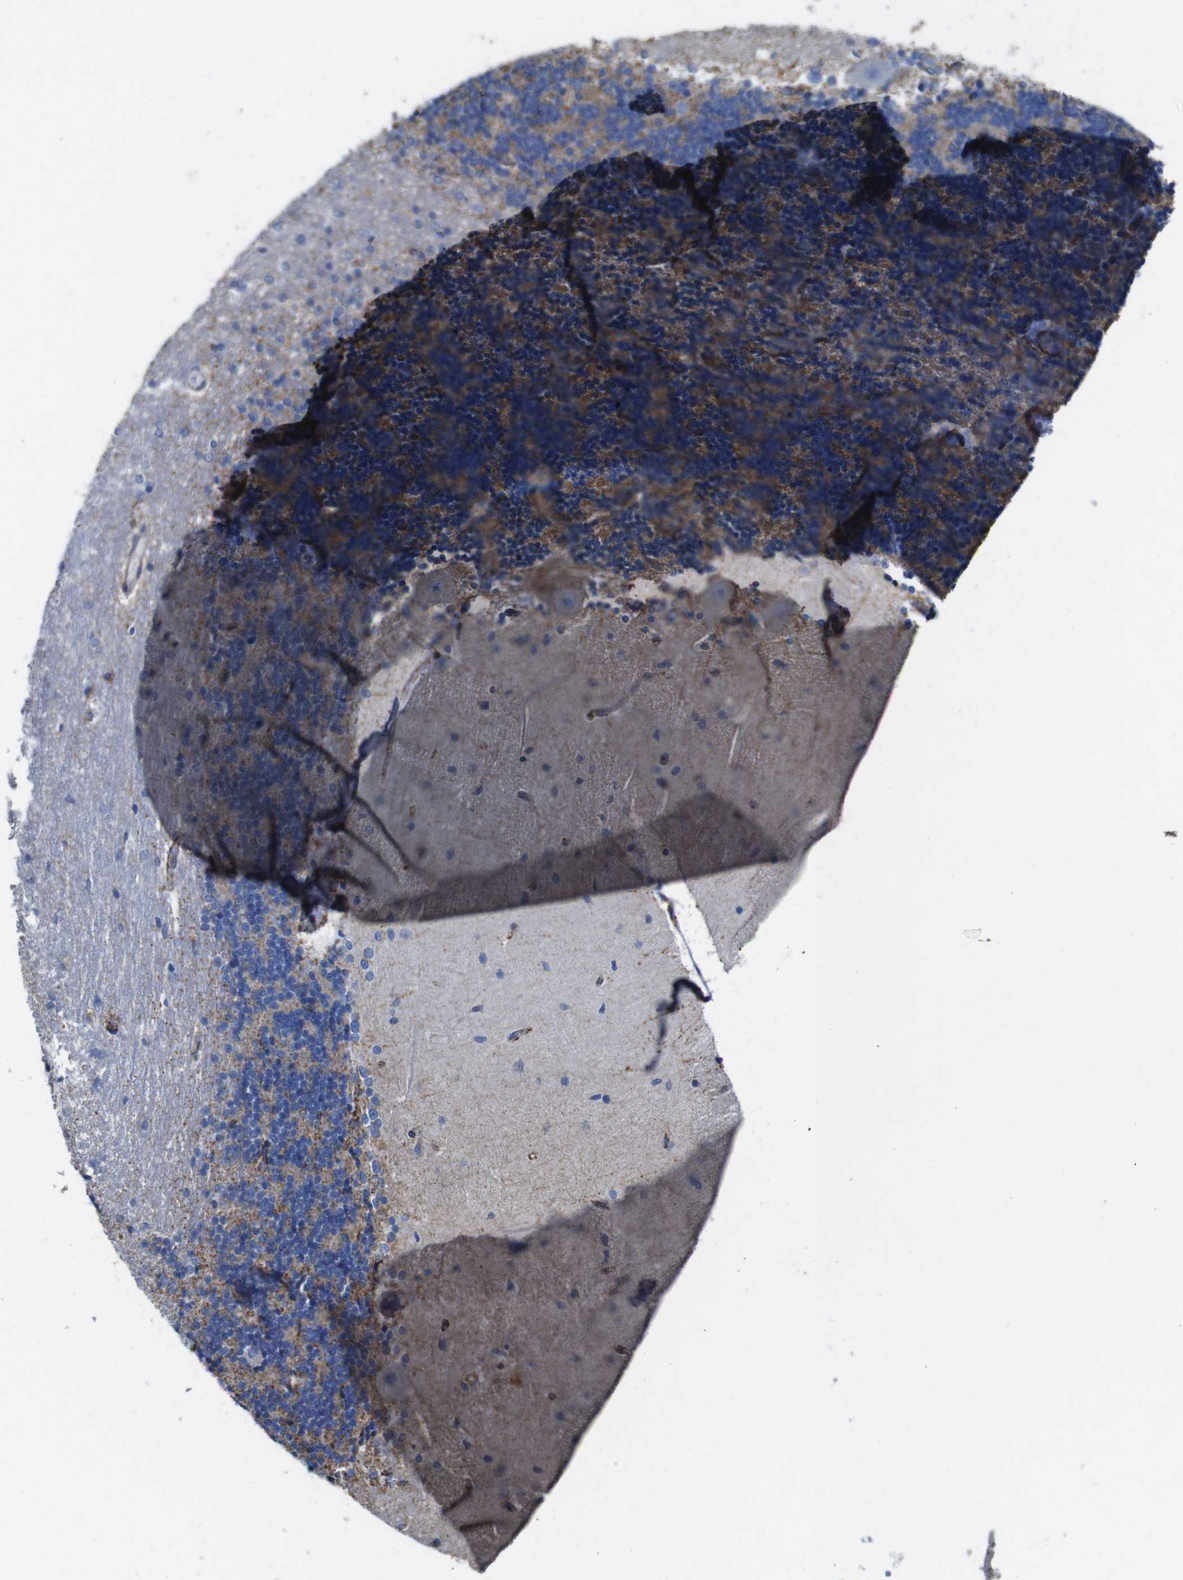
{"staining": {"intensity": "moderate", "quantity": "25%-75%", "location": "cytoplasmic/membranous"}, "tissue": "cerebellum", "cell_type": "Cells in granular layer", "image_type": "normal", "snomed": [{"axis": "morphology", "description": "Normal tissue, NOS"}, {"axis": "topography", "description": "Cerebellum"}], "caption": "Approximately 25%-75% of cells in granular layer in normal human cerebellum exhibit moderate cytoplasmic/membranous protein staining as visualized by brown immunohistochemical staining.", "gene": "MAOA", "patient": {"sex": "female", "age": 54}}